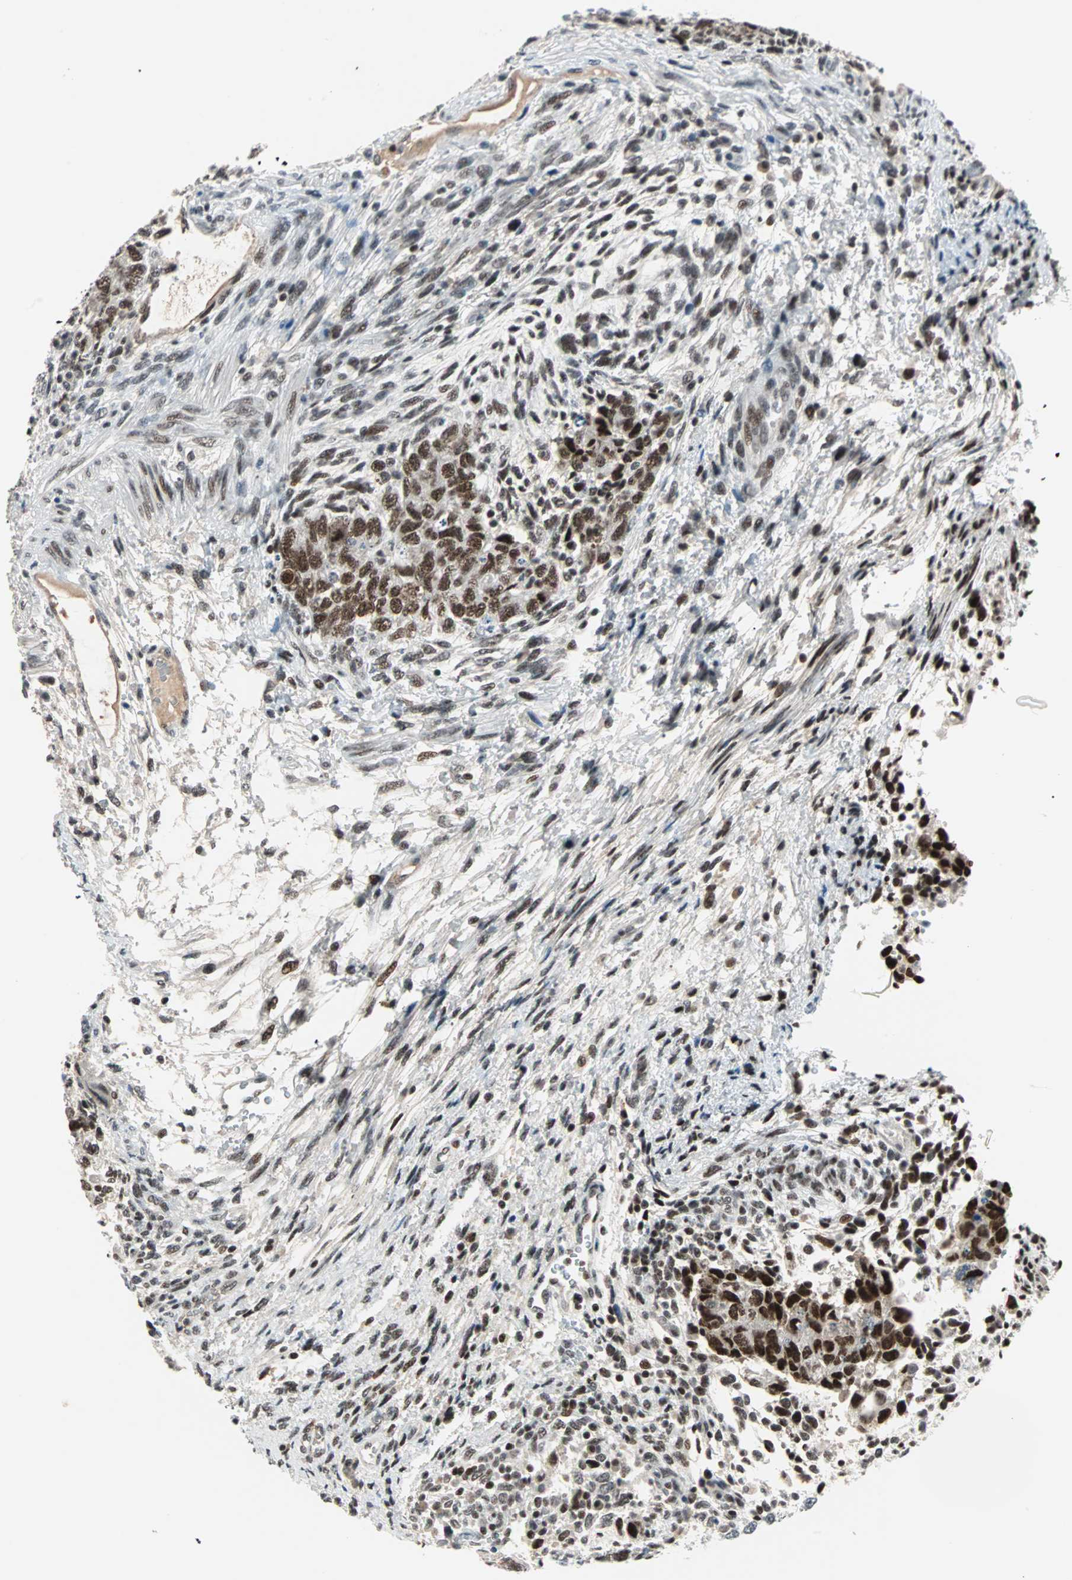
{"staining": {"intensity": "moderate", "quantity": ">75%", "location": "nuclear"}, "tissue": "testis cancer", "cell_type": "Tumor cells", "image_type": "cancer", "snomed": [{"axis": "morphology", "description": "Normal tissue, NOS"}, {"axis": "morphology", "description": "Carcinoma, Embryonal, NOS"}, {"axis": "topography", "description": "Testis"}], "caption": "A brown stain highlights moderate nuclear expression of a protein in embryonal carcinoma (testis) tumor cells.", "gene": "SIN3A", "patient": {"sex": "male", "age": 36}}